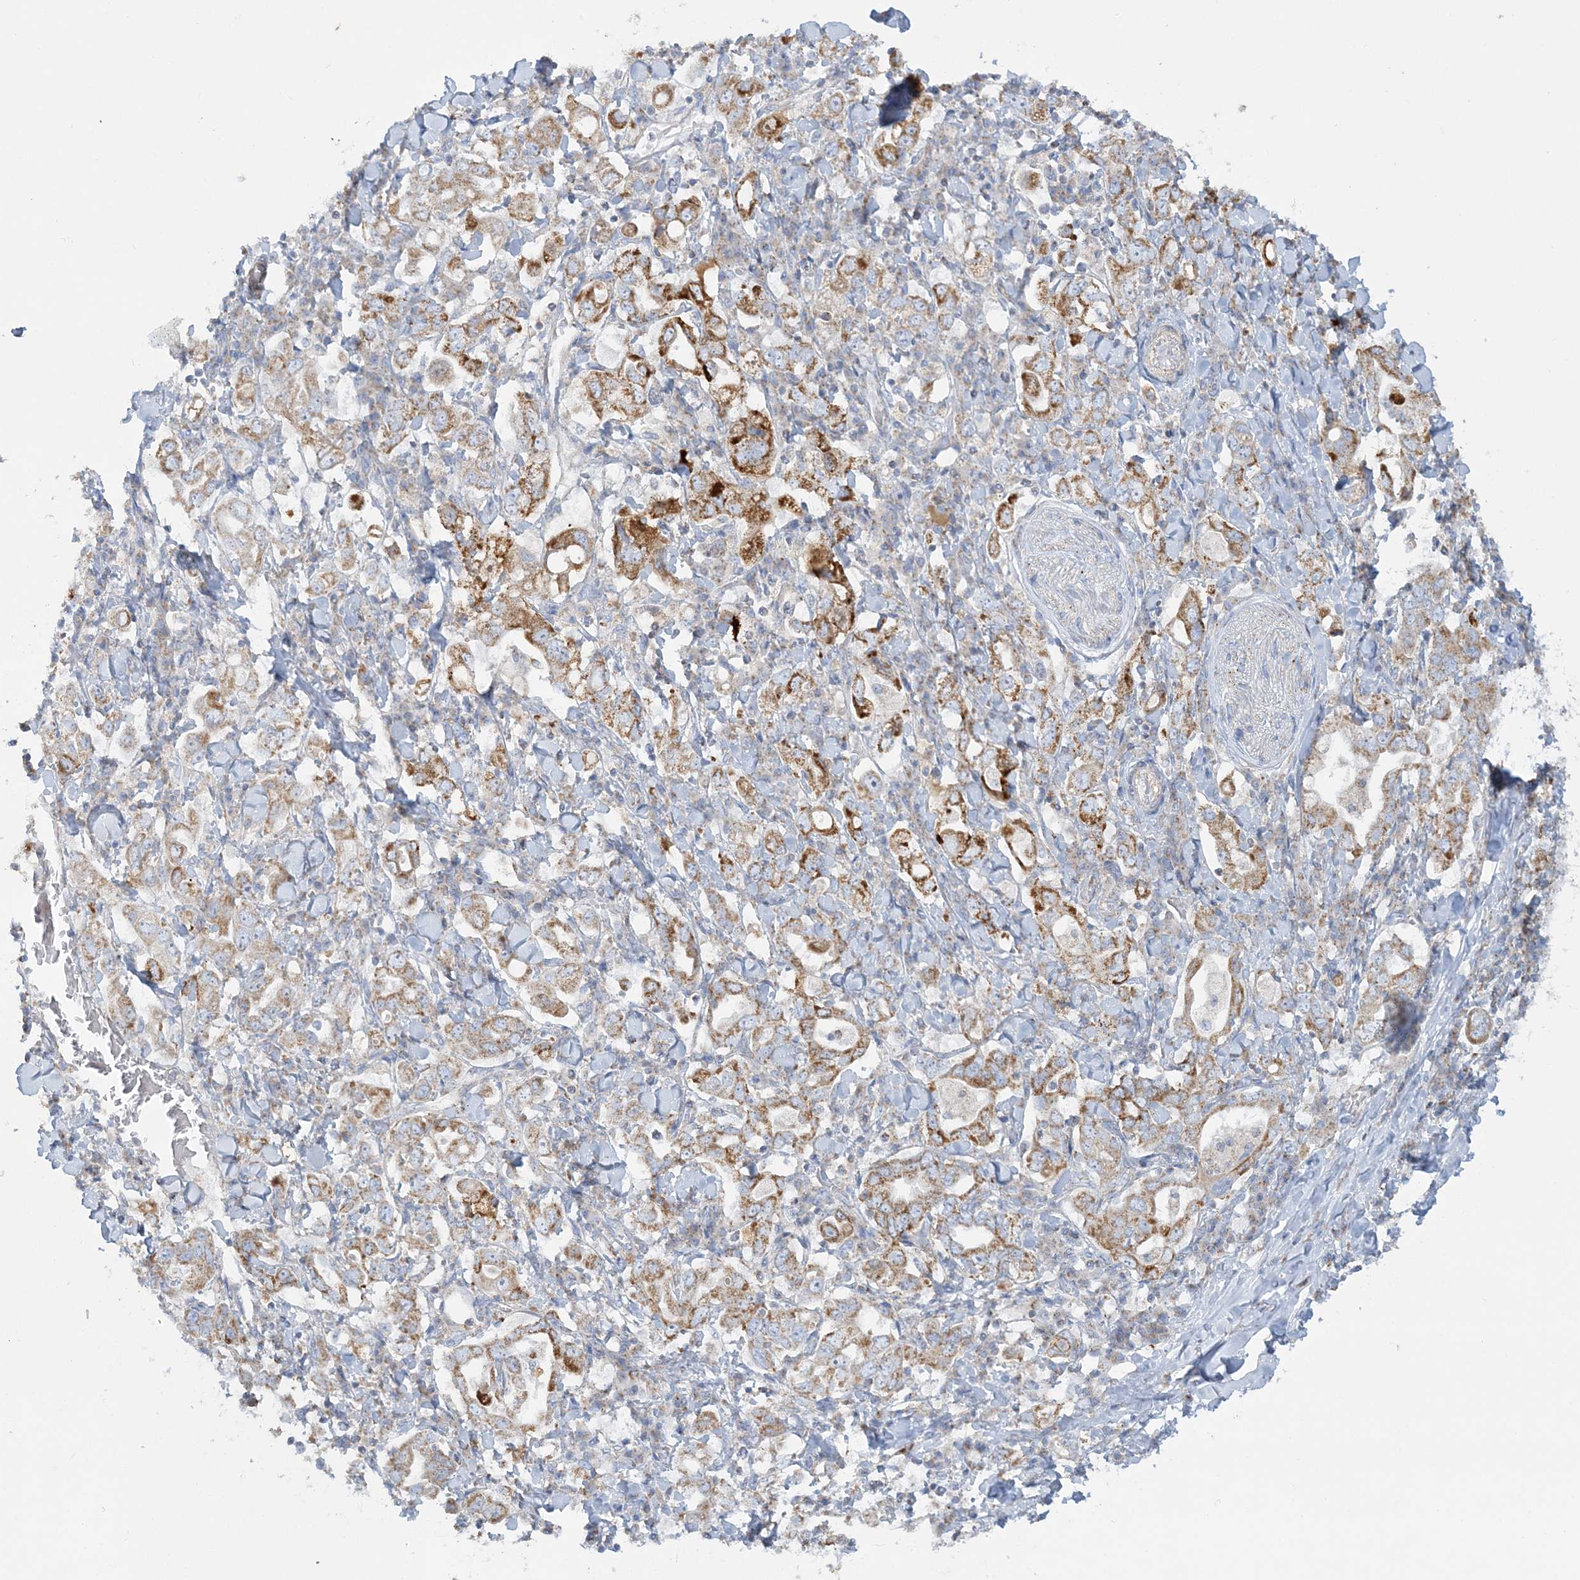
{"staining": {"intensity": "moderate", "quantity": ">75%", "location": "cytoplasmic/membranous"}, "tissue": "stomach cancer", "cell_type": "Tumor cells", "image_type": "cancer", "snomed": [{"axis": "morphology", "description": "Adenocarcinoma, NOS"}, {"axis": "topography", "description": "Stomach, upper"}], "caption": "A medium amount of moderate cytoplasmic/membranous expression is present in approximately >75% of tumor cells in stomach adenocarcinoma tissue.", "gene": "TBC1D14", "patient": {"sex": "male", "age": 62}}